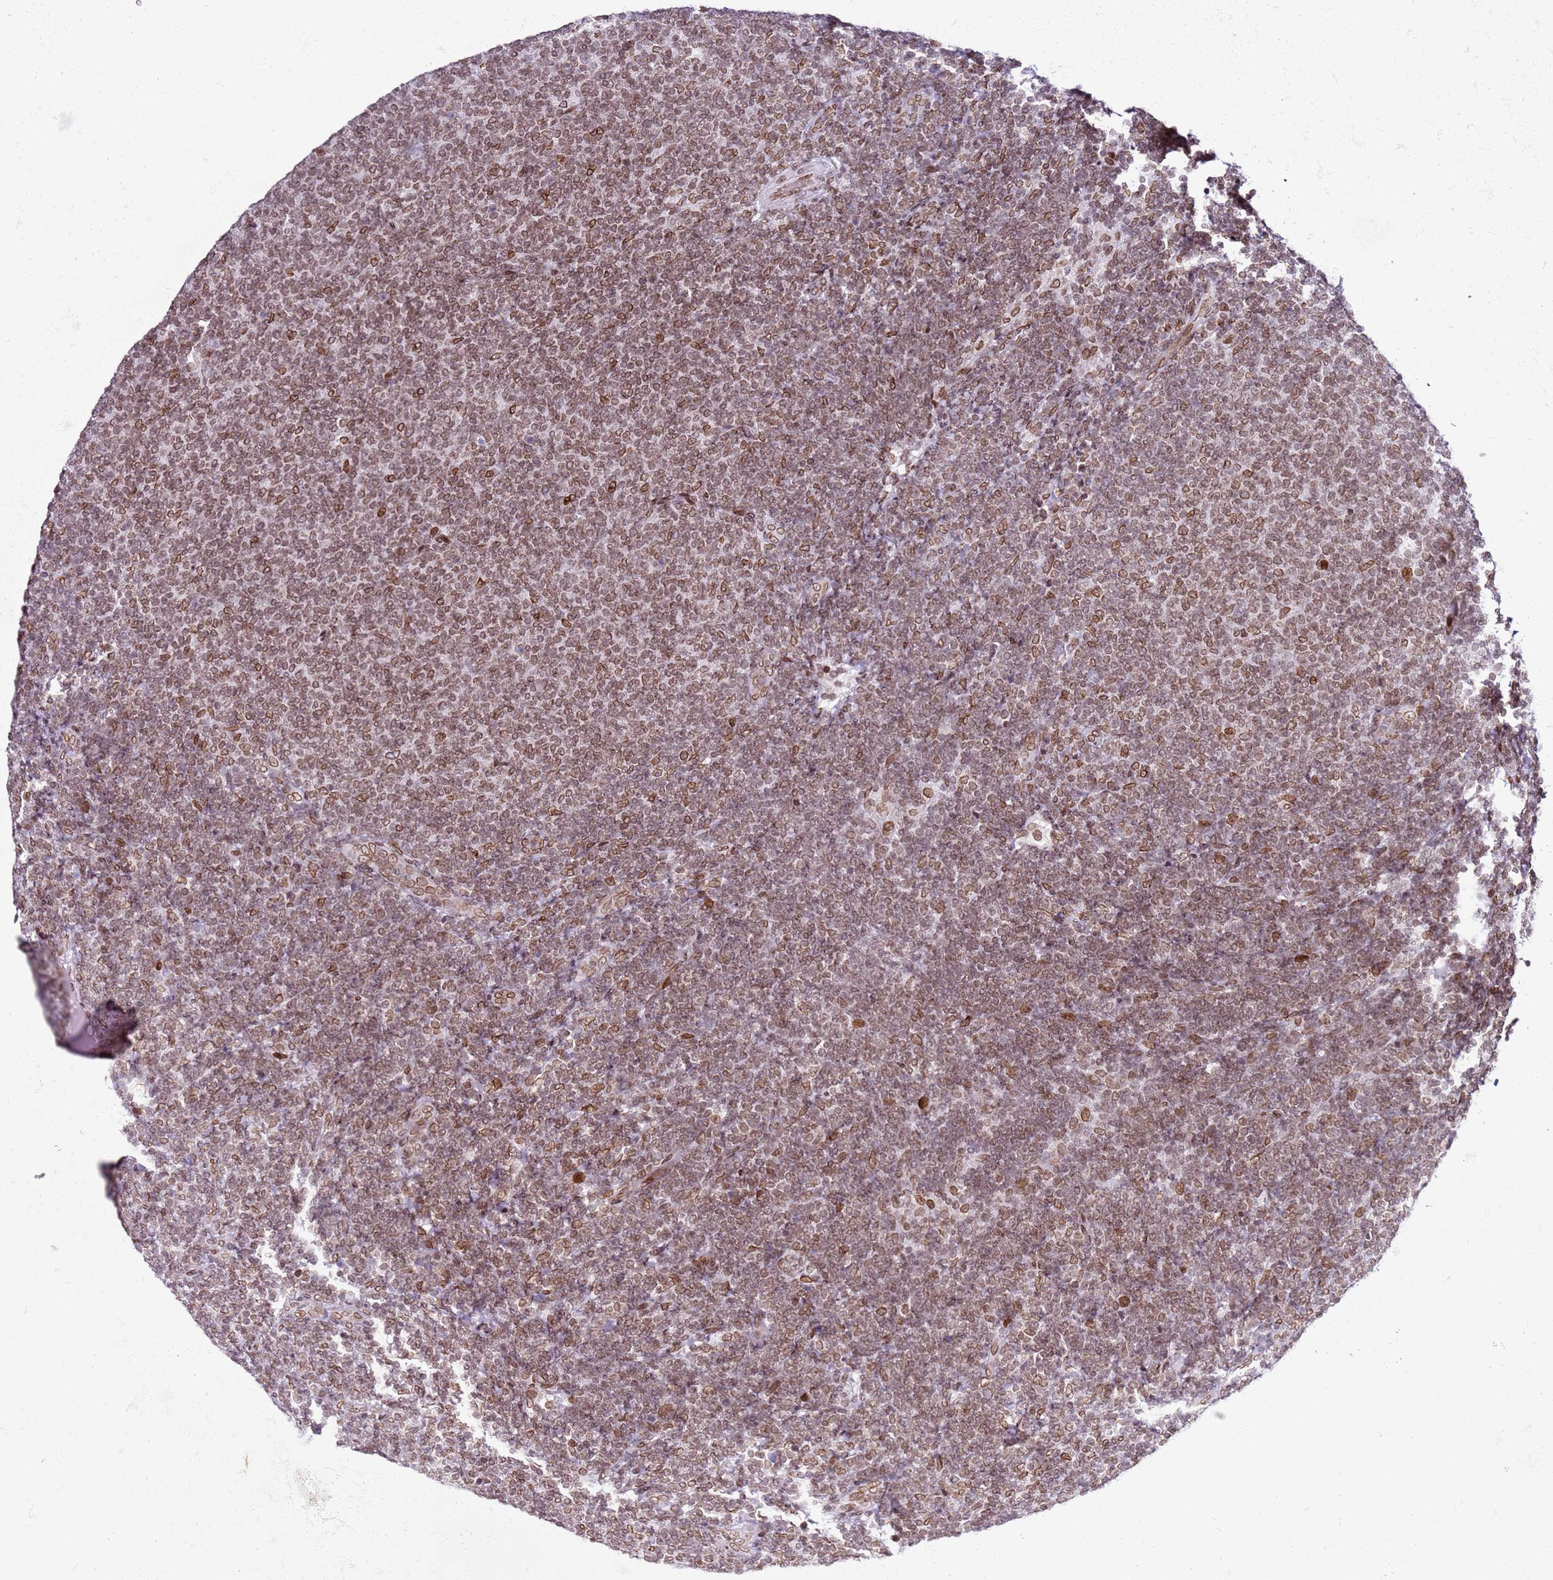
{"staining": {"intensity": "moderate", "quantity": ">75%", "location": "cytoplasmic/membranous,nuclear"}, "tissue": "lymphoma", "cell_type": "Tumor cells", "image_type": "cancer", "snomed": [{"axis": "morphology", "description": "Malignant lymphoma, non-Hodgkin's type, Low grade"}, {"axis": "topography", "description": "Lymph node"}], "caption": "Low-grade malignant lymphoma, non-Hodgkin's type stained for a protein (brown) shows moderate cytoplasmic/membranous and nuclear positive positivity in about >75% of tumor cells.", "gene": "POU6F1", "patient": {"sex": "male", "age": 66}}